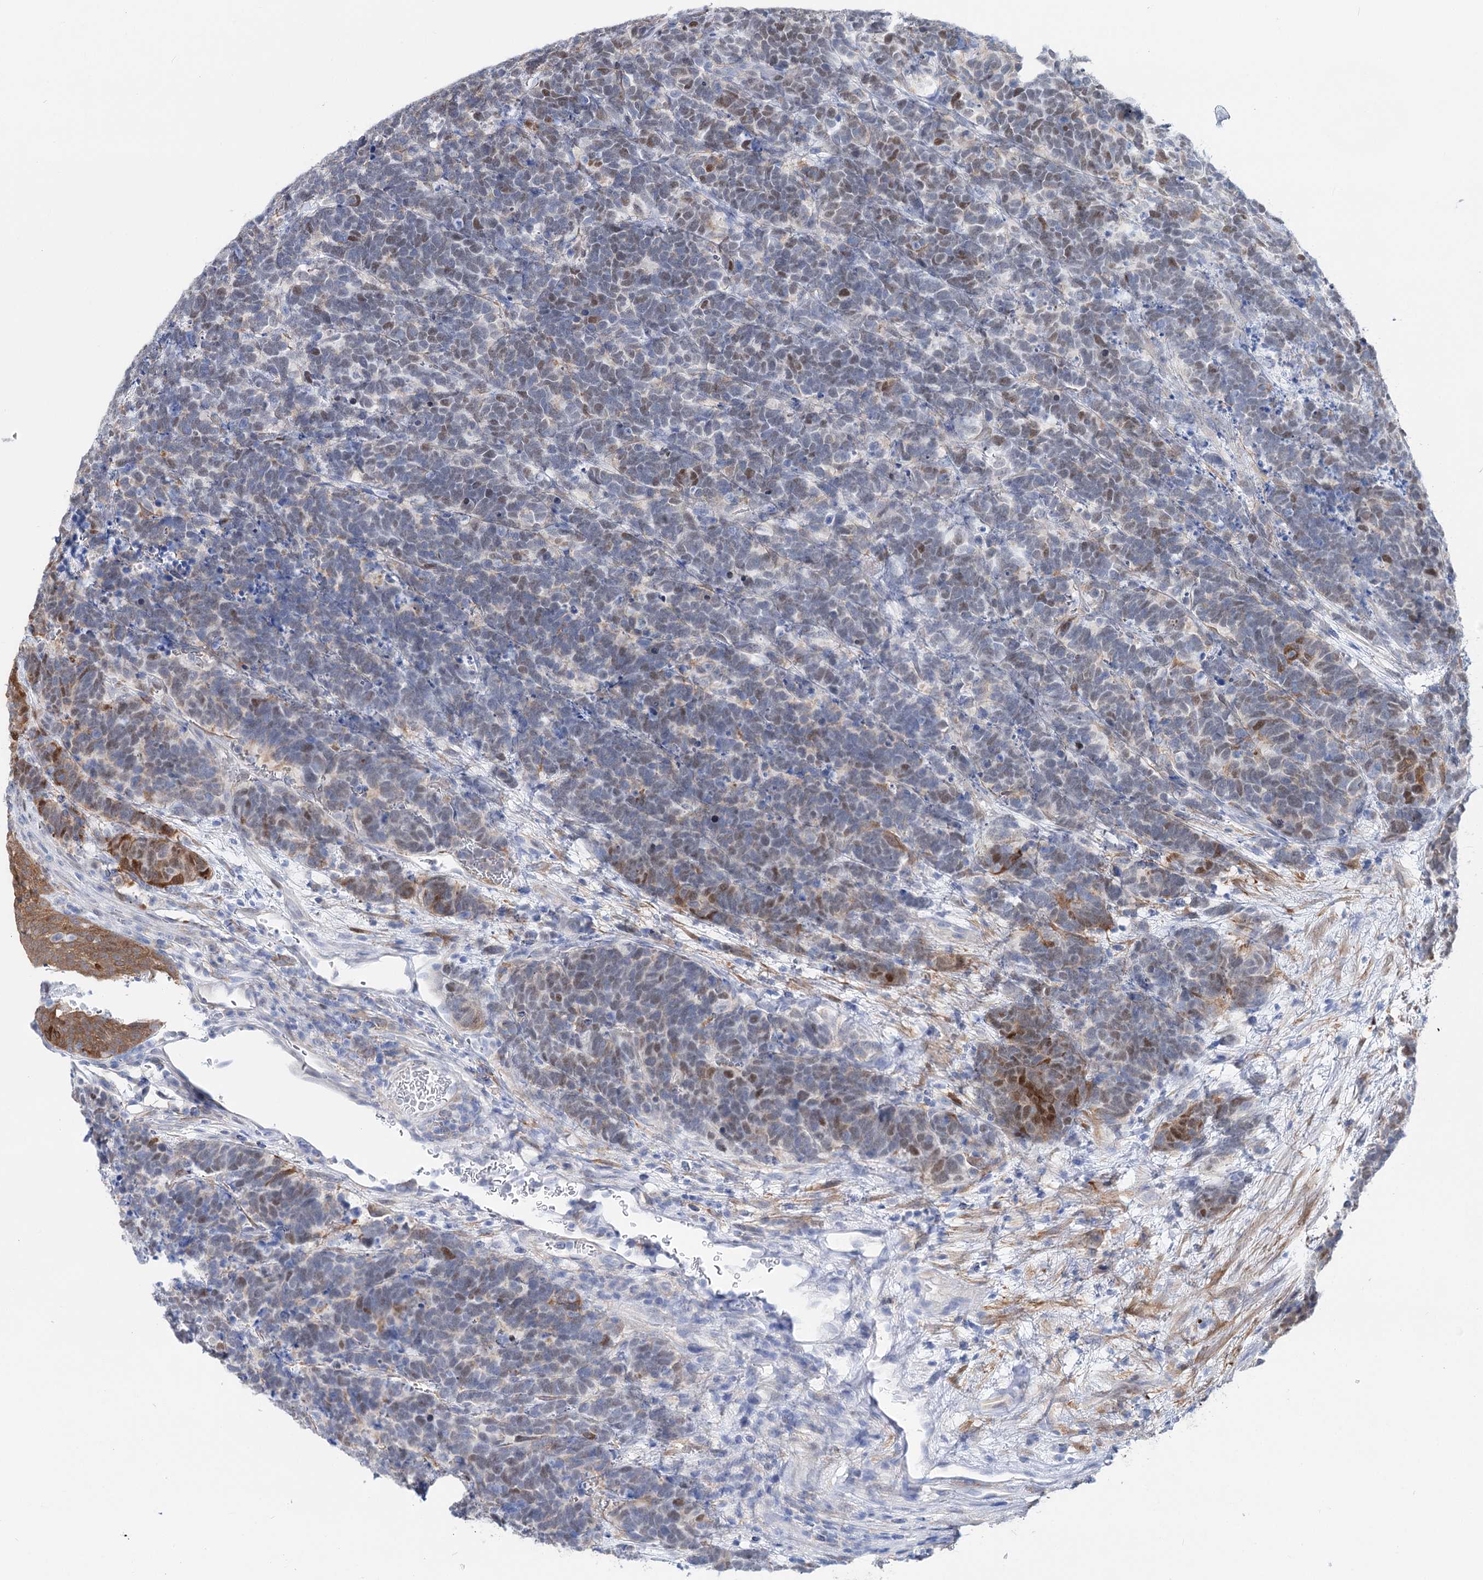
{"staining": {"intensity": "moderate", "quantity": "<25%", "location": "cytoplasmic/membranous,nuclear"}, "tissue": "carcinoid", "cell_type": "Tumor cells", "image_type": "cancer", "snomed": [{"axis": "morphology", "description": "Carcinoma, NOS"}, {"axis": "morphology", "description": "Carcinoid, malignant, NOS"}, {"axis": "topography", "description": "Urinary bladder"}], "caption": "Immunohistochemical staining of carcinoma displays low levels of moderate cytoplasmic/membranous and nuclear positivity in approximately <25% of tumor cells.", "gene": "UGDH", "patient": {"sex": "male", "age": 57}}